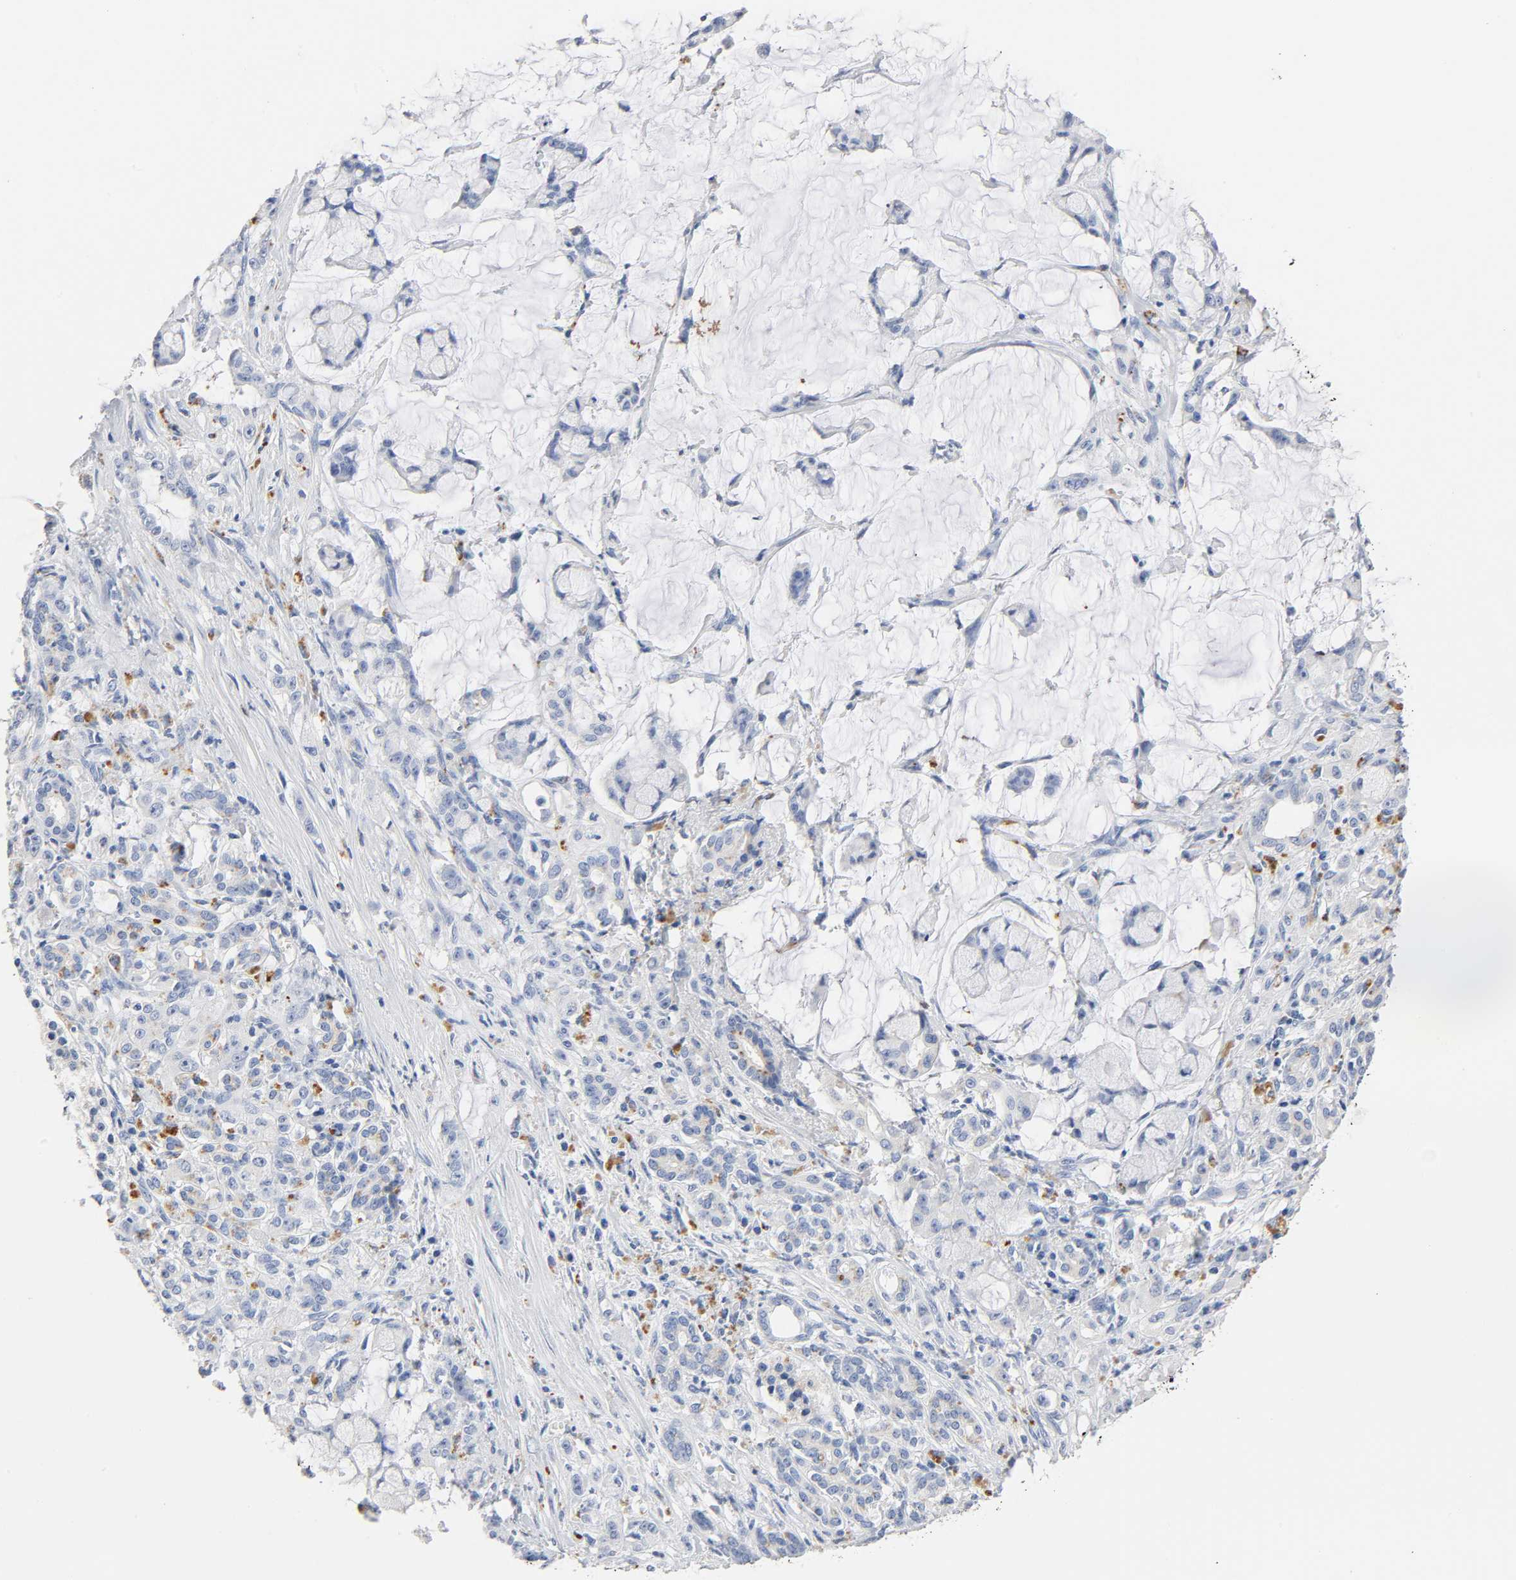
{"staining": {"intensity": "weak", "quantity": "<25%", "location": "cytoplasmic/membranous"}, "tissue": "pancreatic cancer", "cell_type": "Tumor cells", "image_type": "cancer", "snomed": [{"axis": "morphology", "description": "Adenocarcinoma, NOS"}, {"axis": "topography", "description": "Pancreas"}], "caption": "Adenocarcinoma (pancreatic) was stained to show a protein in brown. There is no significant positivity in tumor cells.", "gene": "PLP1", "patient": {"sex": "female", "age": 73}}